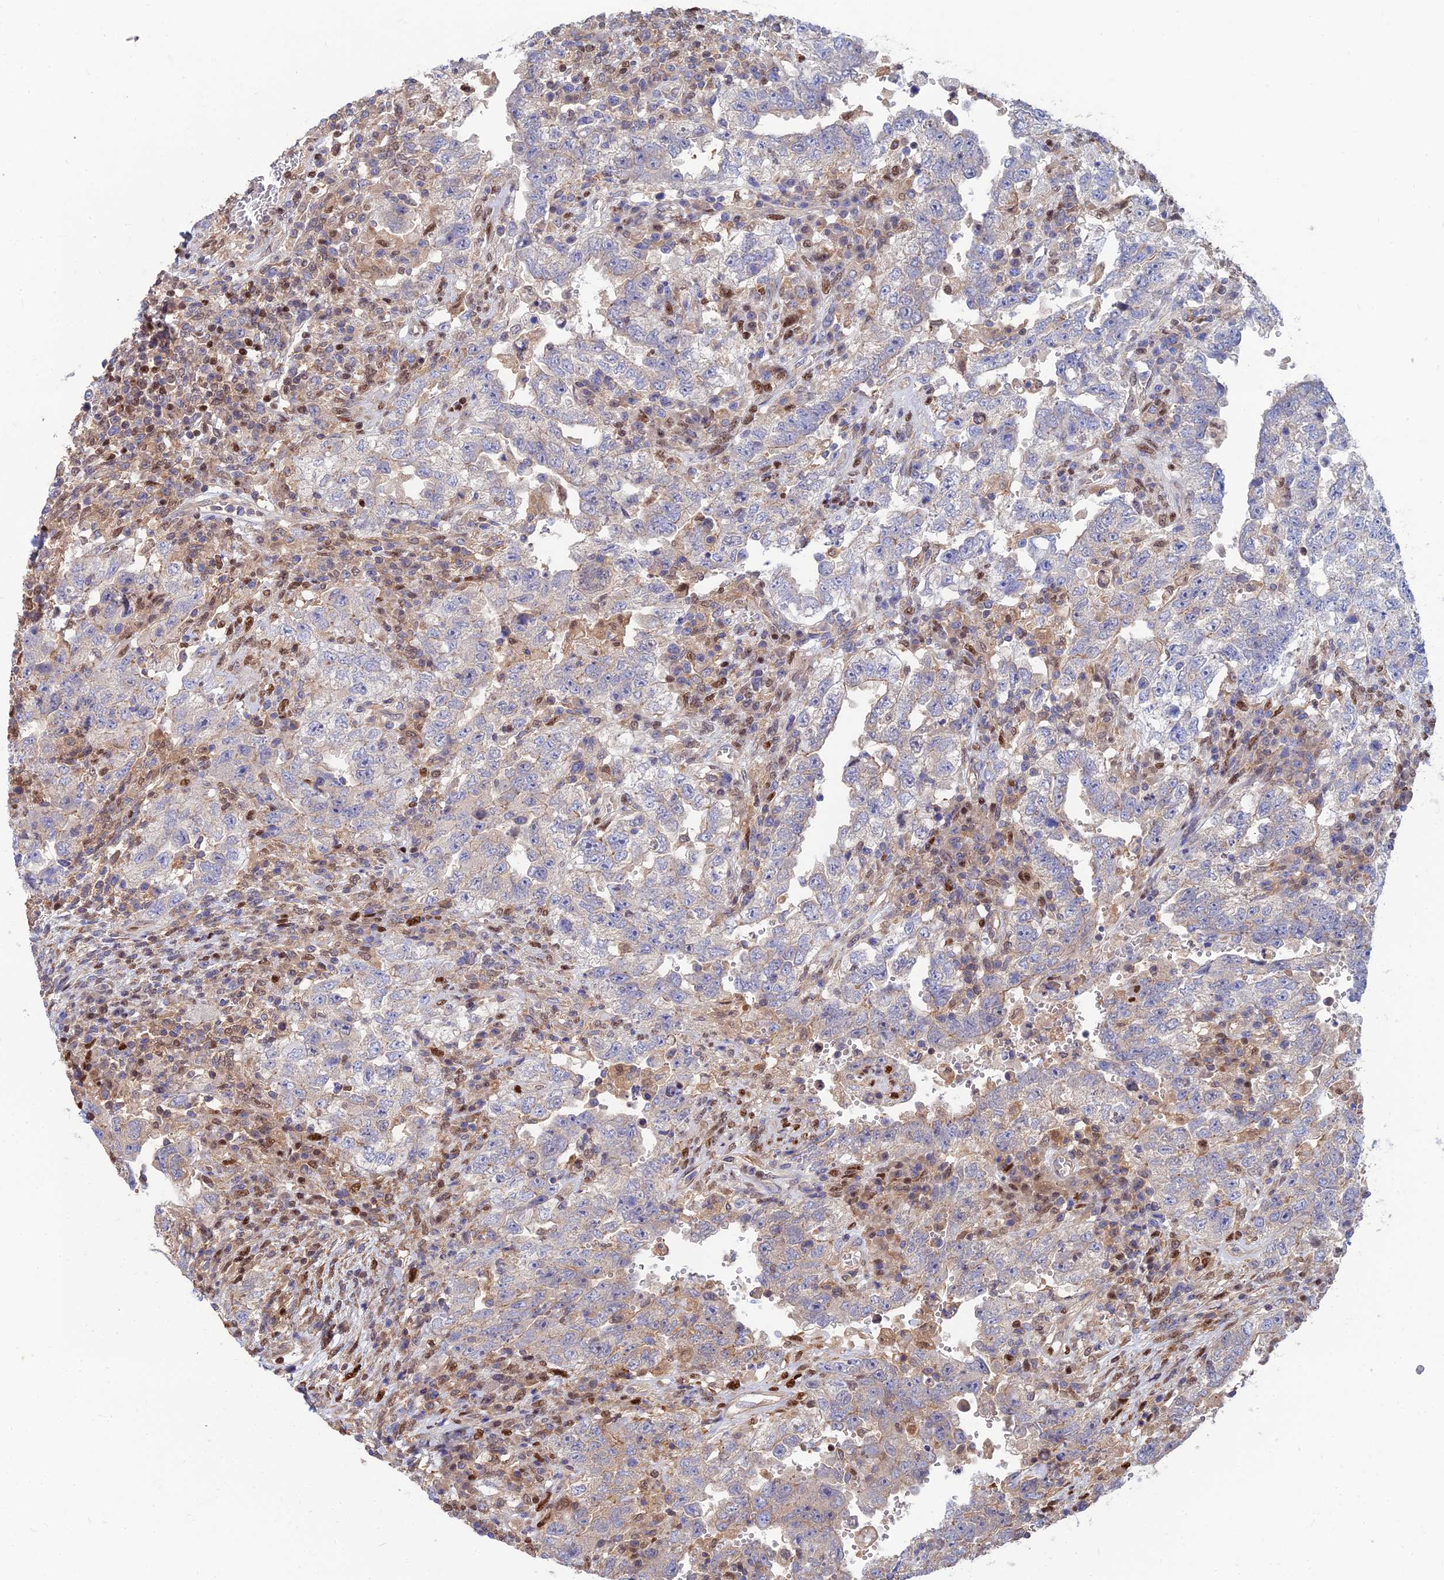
{"staining": {"intensity": "negative", "quantity": "none", "location": "none"}, "tissue": "testis cancer", "cell_type": "Tumor cells", "image_type": "cancer", "snomed": [{"axis": "morphology", "description": "Carcinoma, Embryonal, NOS"}, {"axis": "topography", "description": "Testis"}], "caption": "Immunohistochemistry histopathology image of neoplastic tissue: human embryonal carcinoma (testis) stained with DAB displays no significant protein staining in tumor cells.", "gene": "DNPEP", "patient": {"sex": "male", "age": 26}}